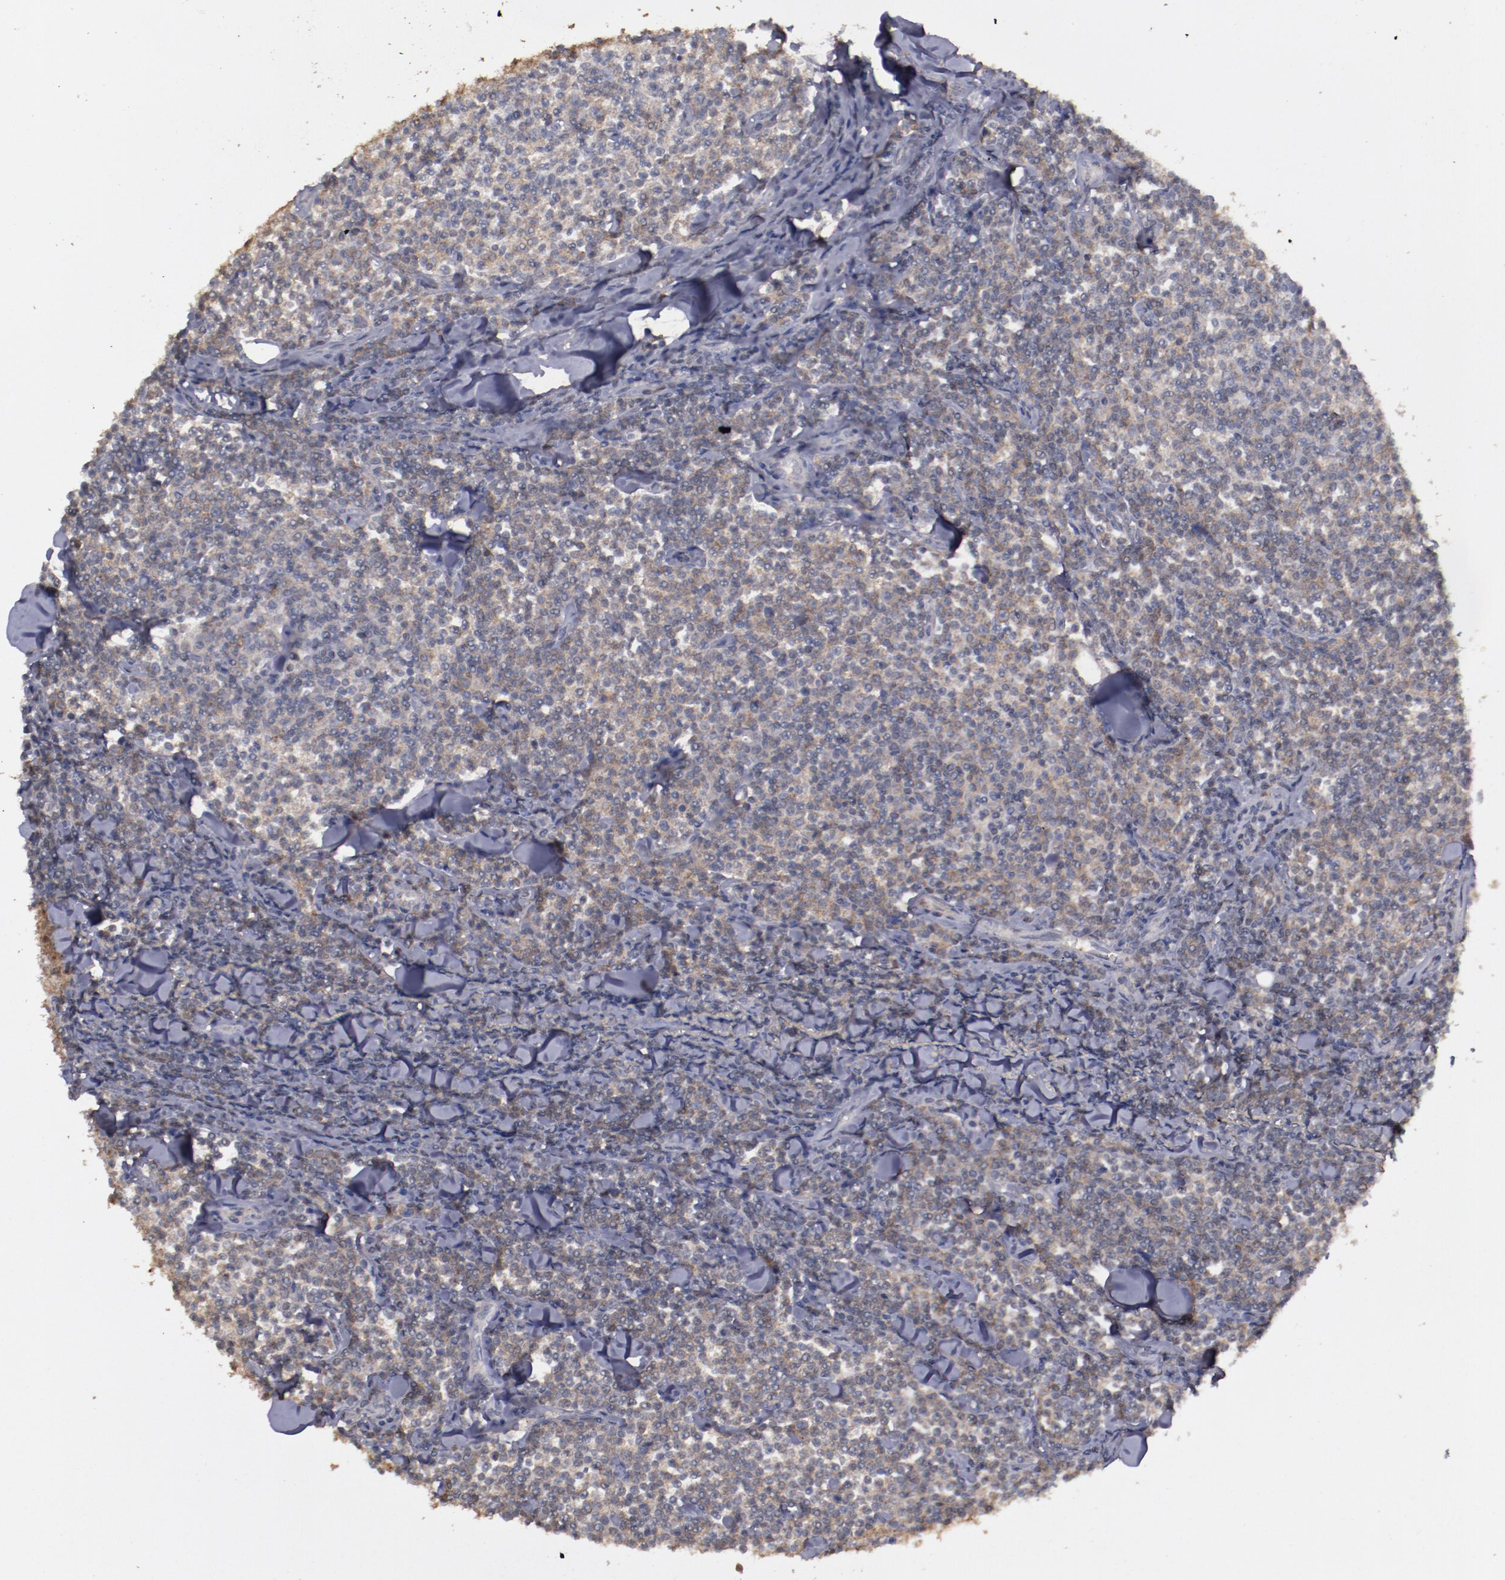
{"staining": {"intensity": "weak", "quantity": "25%-75%", "location": "cytoplasmic/membranous"}, "tissue": "lymphoma", "cell_type": "Tumor cells", "image_type": "cancer", "snomed": [{"axis": "morphology", "description": "Malignant lymphoma, non-Hodgkin's type, Low grade"}, {"axis": "topography", "description": "Soft tissue"}], "caption": "Low-grade malignant lymphoma, non-Hodgkin's type stained with DAB immunohistochemistry (IHC) shows low levels of weak cytoplasmic/membranous staining in approximately 25%-75% of tumor cells.", "gene": "FAT1", "patient": {"sex": "male", "age": 92}}